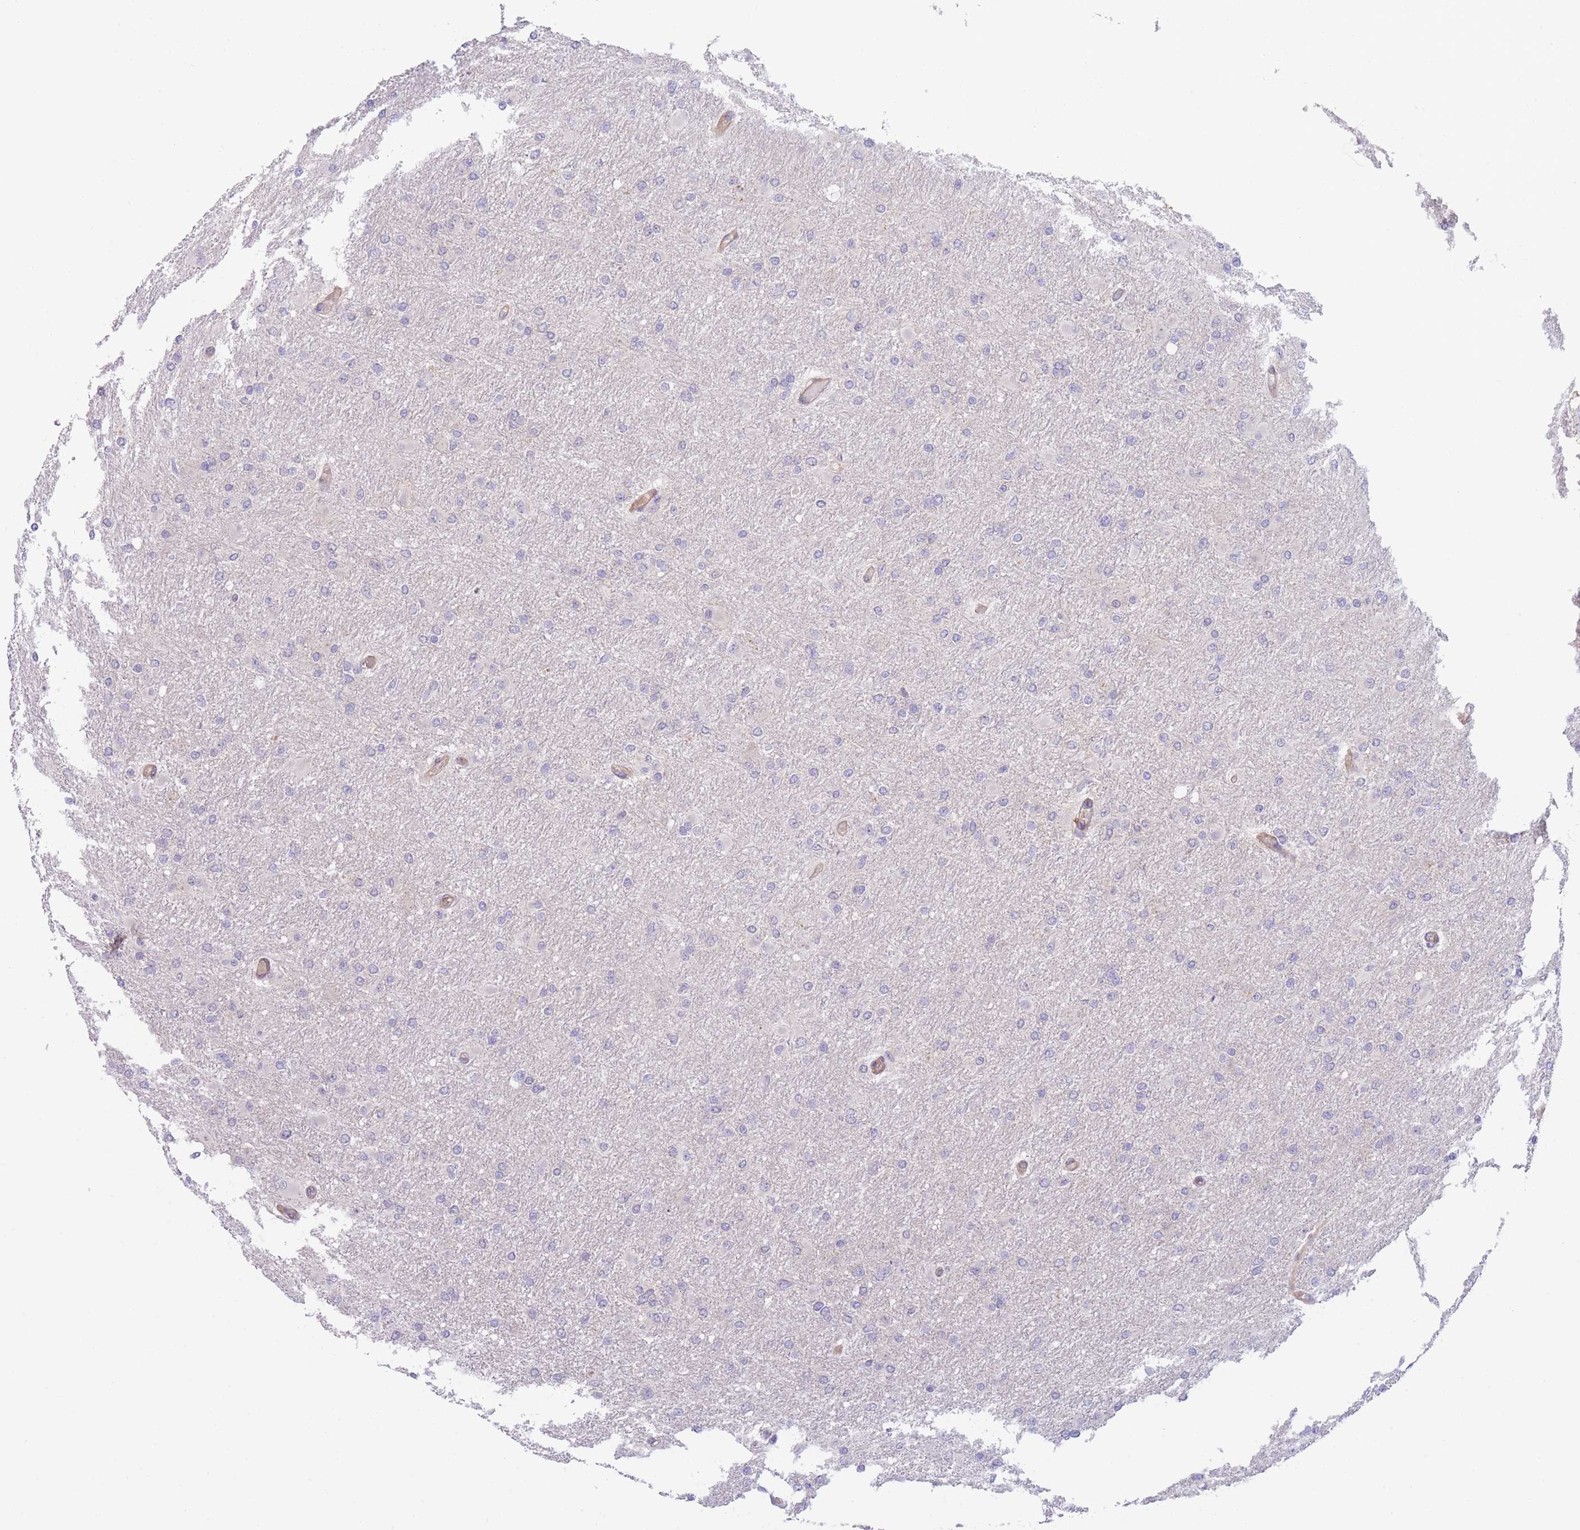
{"staining": {"intensity": "negative", "quantity": "none", "location": "none"}, "tissue": "glioma", "cell_type": "Tumor cells", "image_type": "cancer", "snomed": [{"axis": "morphology", "description": "Glioma, malignant, High grade"}, {"axis": "topography", "description": "Cerebral cortex"}], "caption": "An IHC histopathology image of malignant high-grade glioma is shown. There is no staining in tumor cells of malignant high-grade glioma.", "gene": "WDR93", "patient": {"sex": "female", "age": 36}}